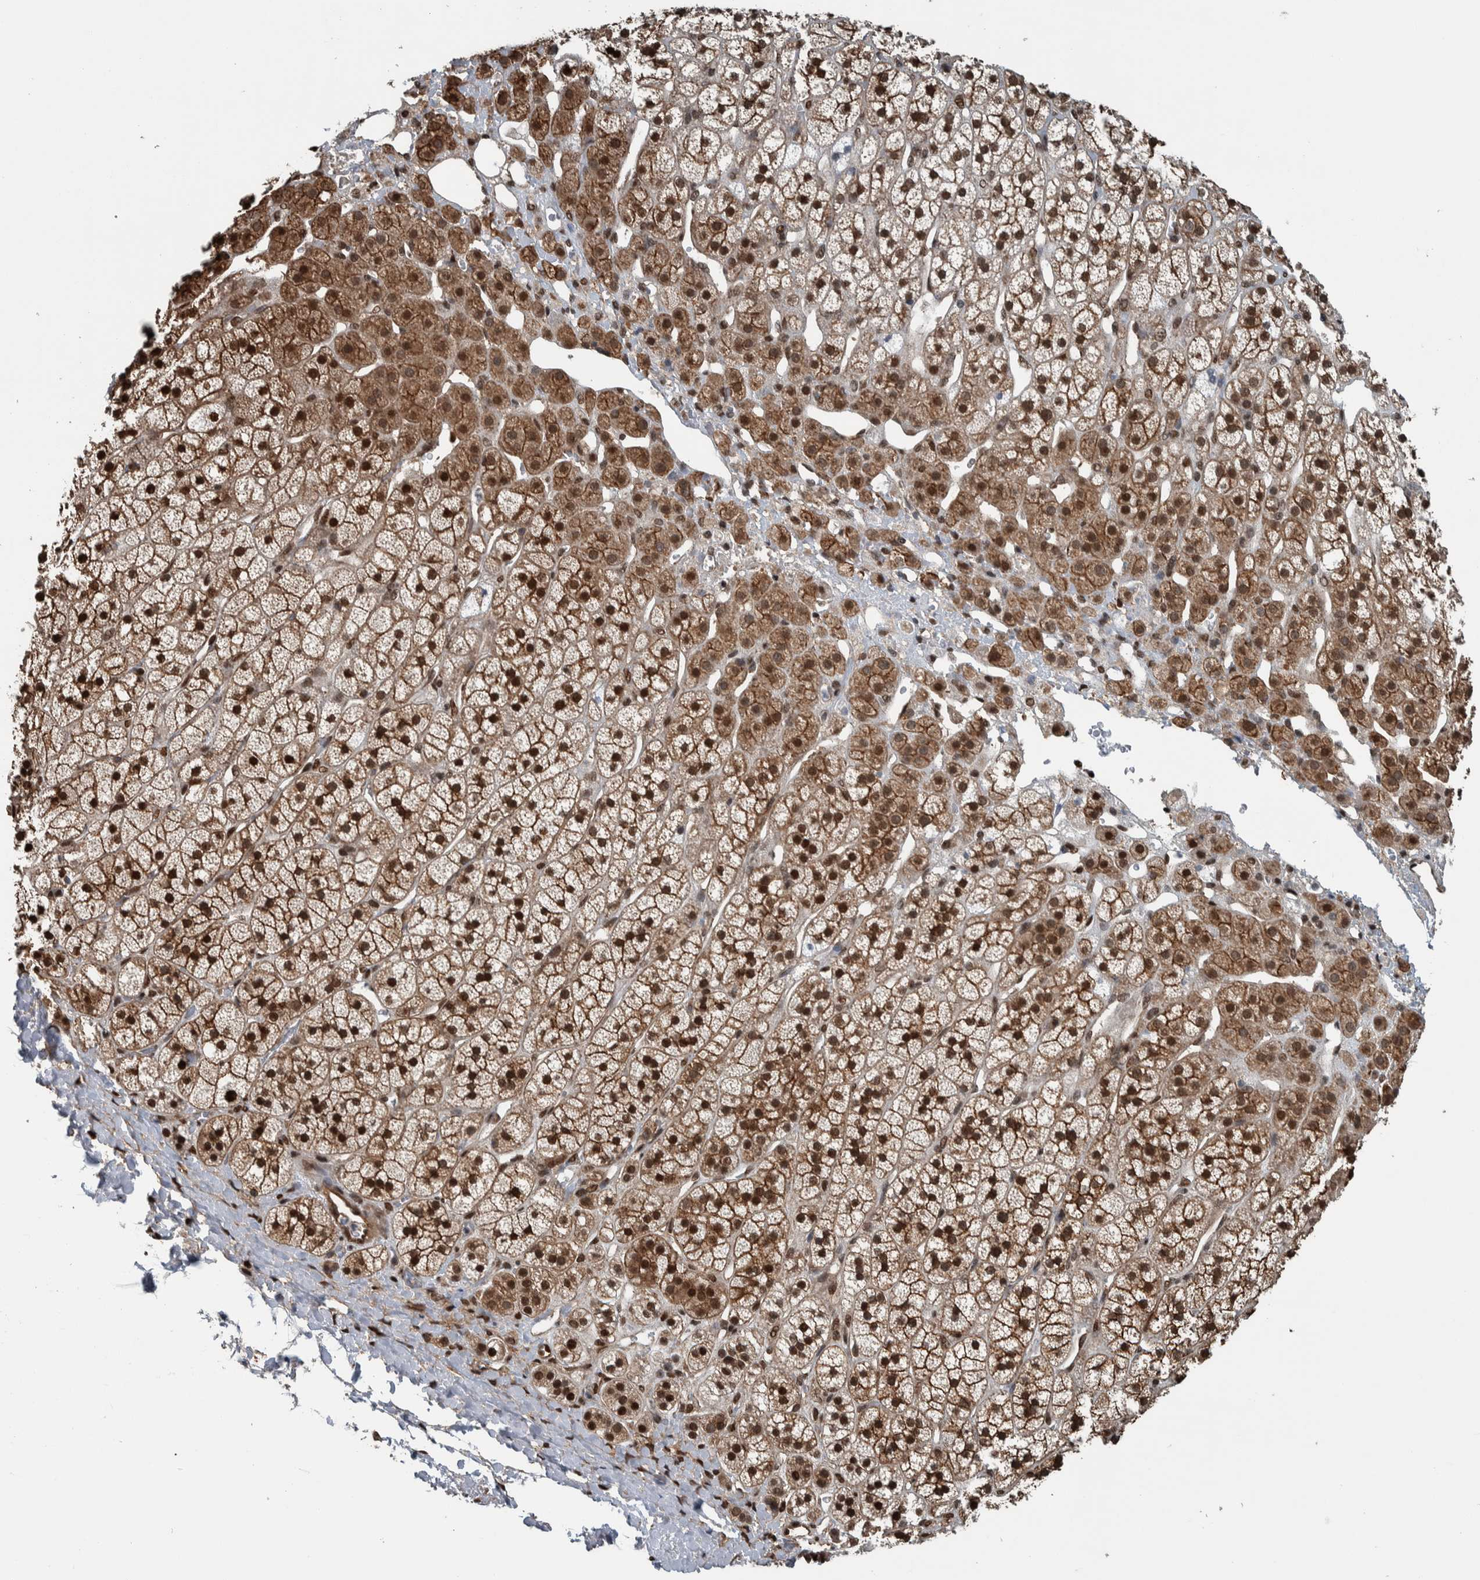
{"staining": {"intensity": "strong", "quantity": ">75%", "location": "cytoplasmic/membranous,nuclear"}, "tissue": "adrenal gland", "cell_type": "Glandular cells", "image_type": "normal", "snomed": [{"axis": "morphology", "description": "Normal tissue, NOS"}, {"axis": "topography", "description": "Adrenal gland"}], "caption": "A brown stain shows strong cytoplasmic/membranous,nuclear positivity of a protein in glandular cells of benign human adrenal gland.", "gene": "FAM135B", "patient": {"sex": "male", "age": 56}}